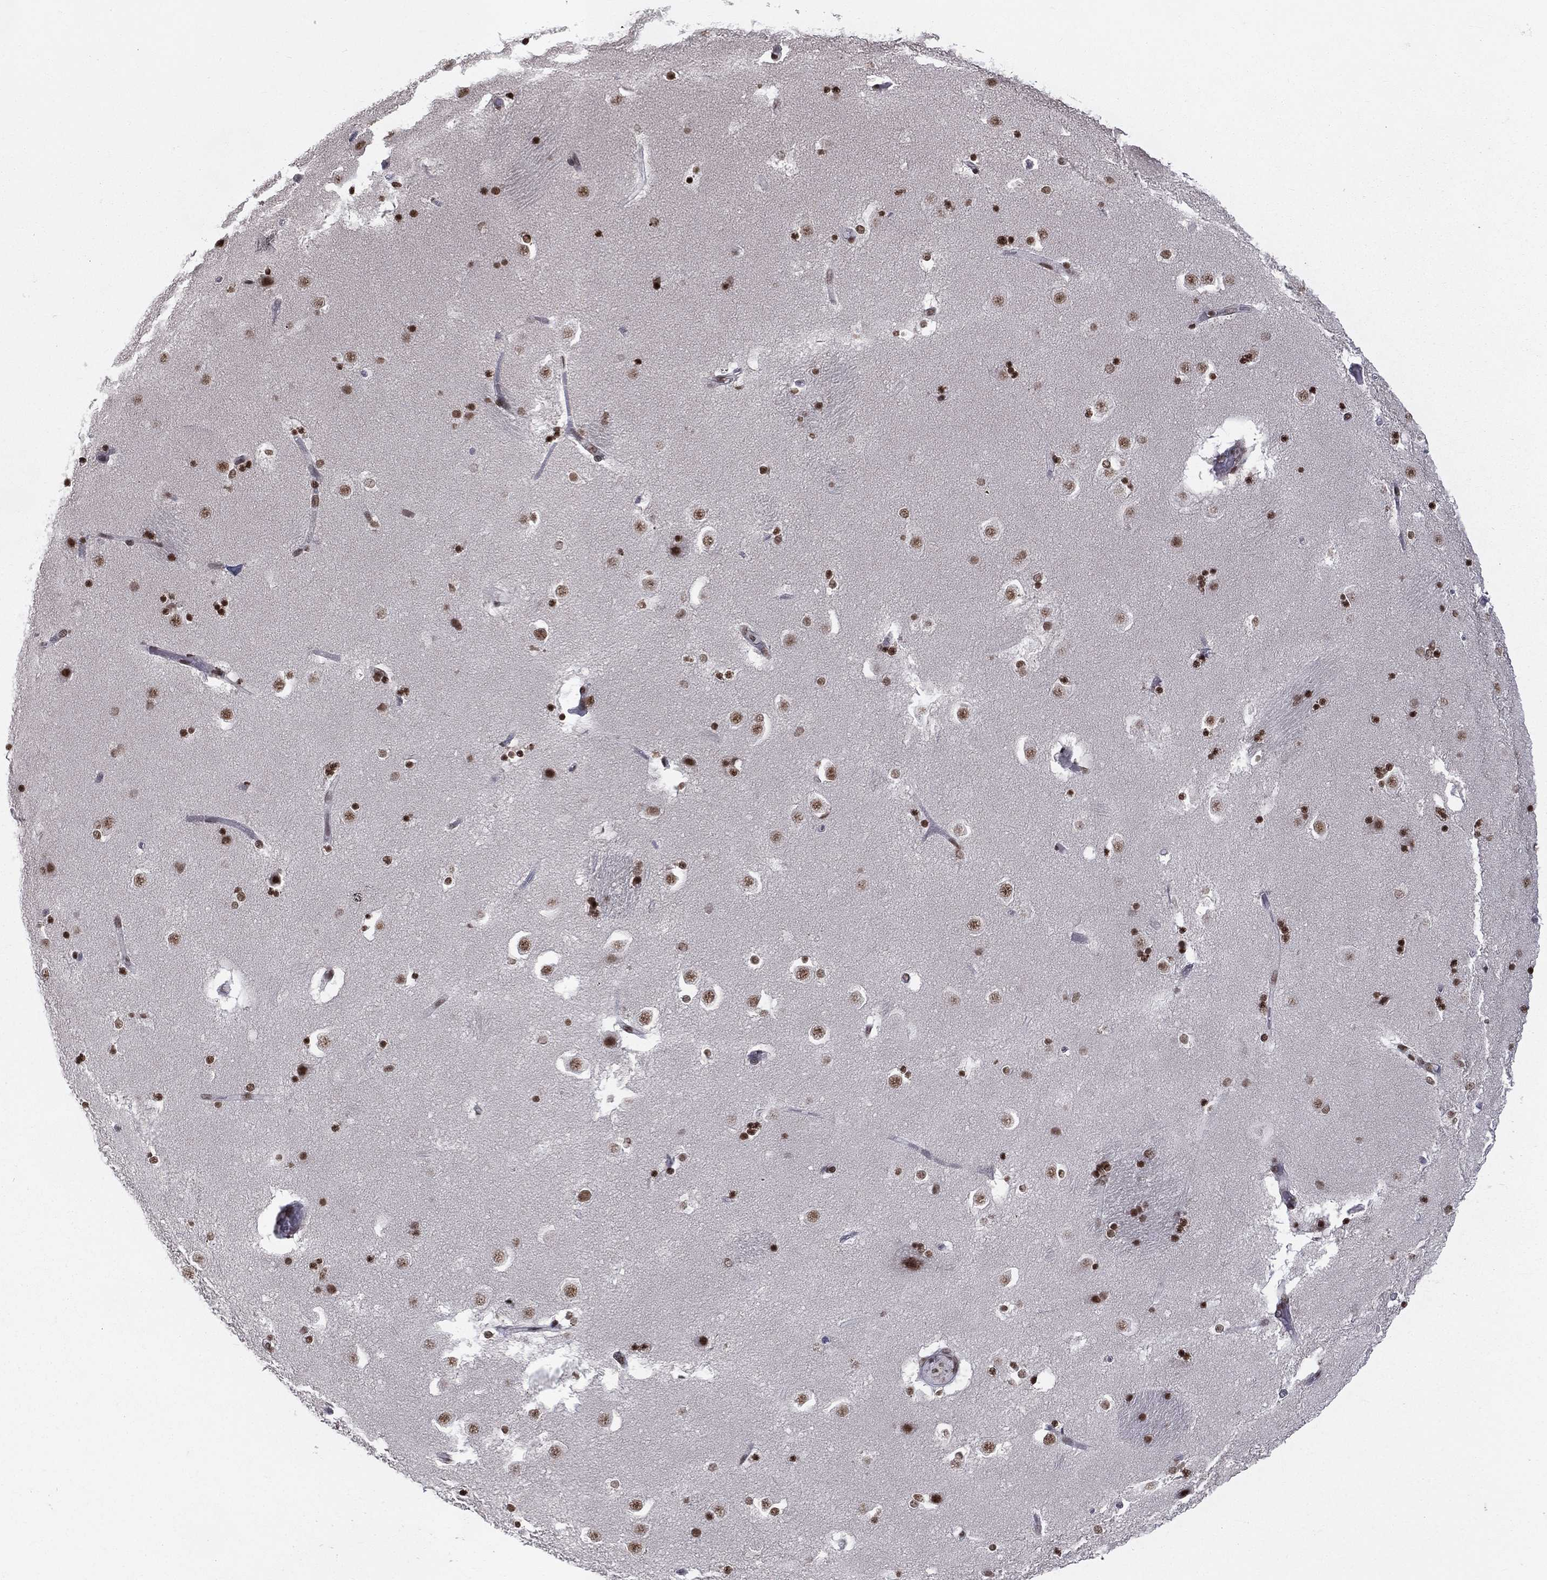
{"staining": {"intensity": "strong", "quantity": ">75%", "location": "nuclear"}, "tissue": "caudate", "cell_type": "Glial cells", "image_type": "normal", "snomed": [{"axis": "morphology", "description": "Normal tissue, NOS"}, {"axis": "topography", "description": "Lateral ventricle wall"}], "caption": "A brown stain labels strong nuclear positivity of a protein in glial cells of unremarkable human caudate. (IHC, brightfield microscopy, high magnification).", "gene": "RFX7", "patient": {"sex": "male", "age": 51}}